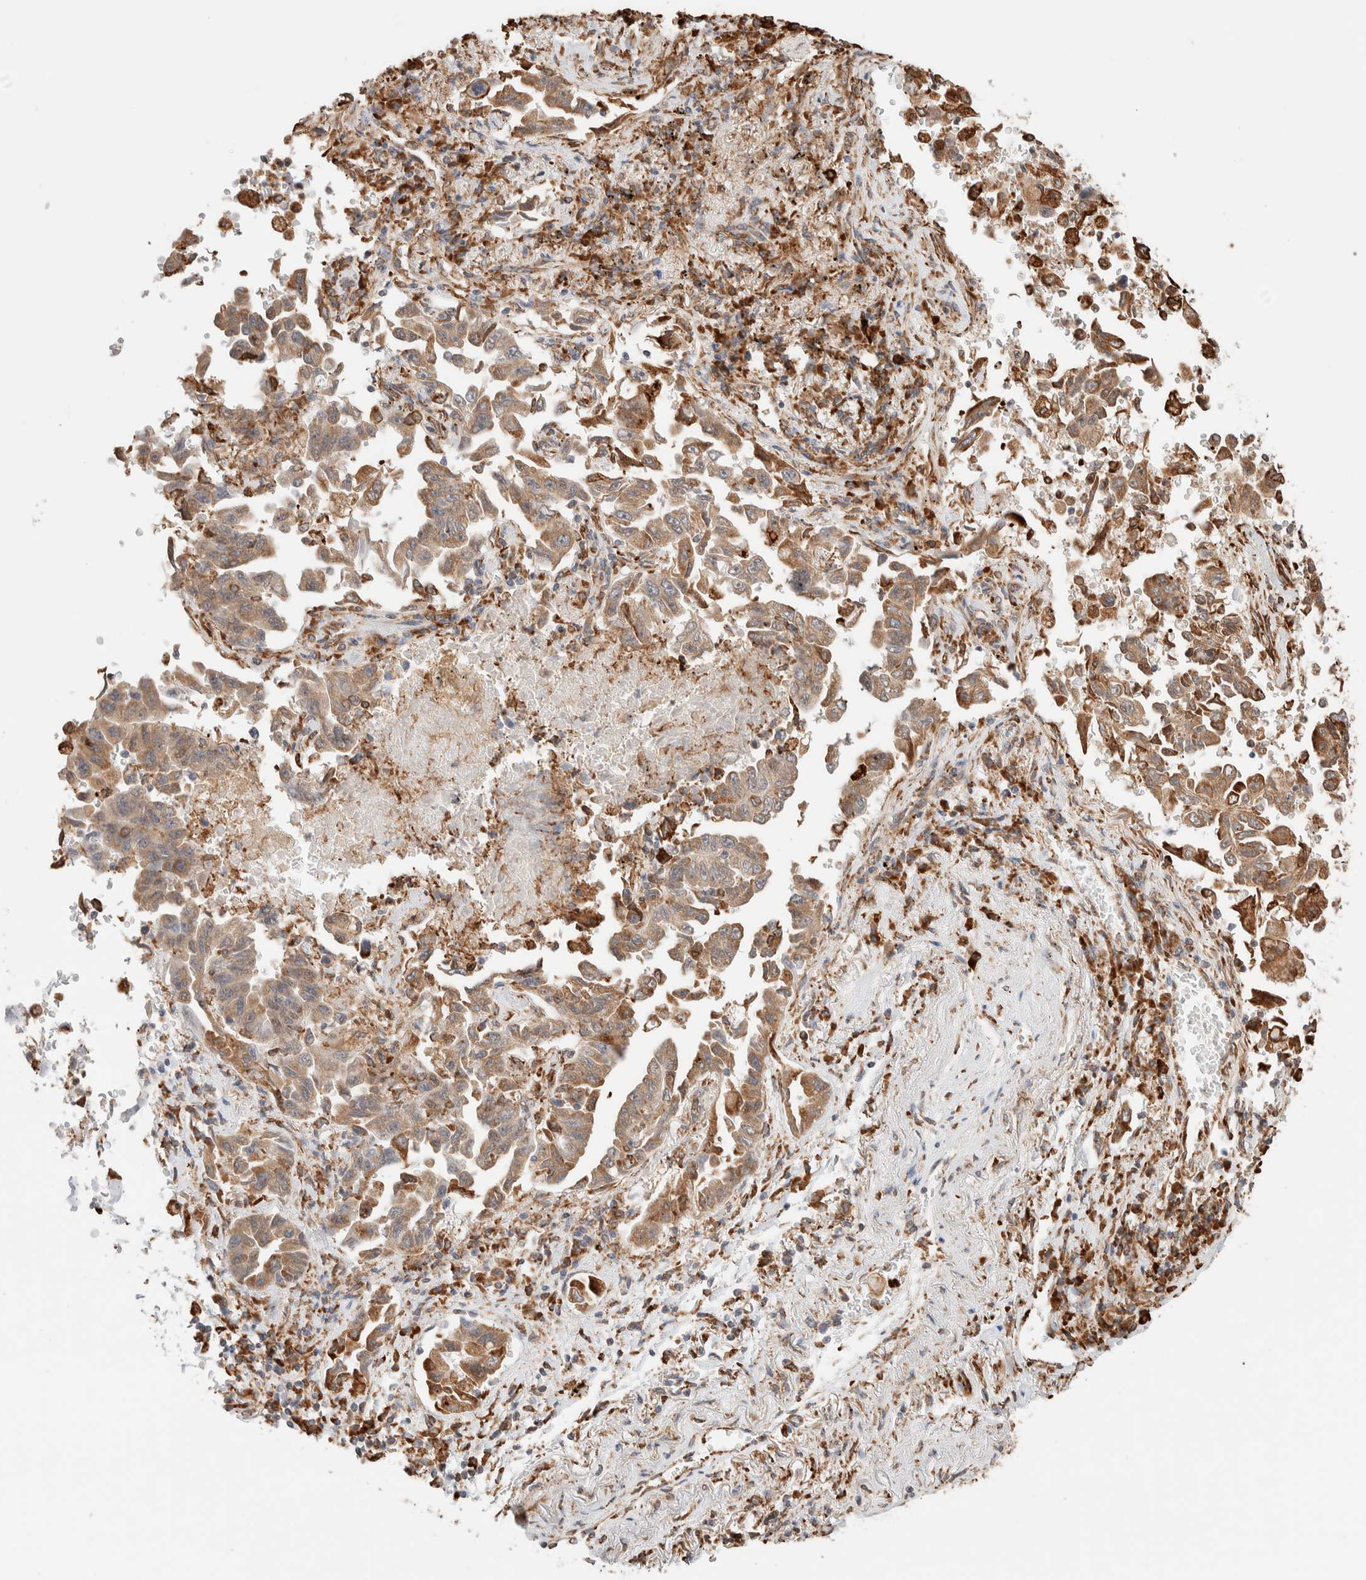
{"staining": {"intensity": "moderate", "quantity": ">75%", "location": "cytoplasmic/membranous"}, "tissue": "lung cancer", "cell_type": "Tumor cells", "image_type": "cancer", "snomed": [{"axis": "morphology", "description": "Adenocarcinoma, NOS"}, {"axis": "topography", "description": "Lung"}], "caption": "IHC of human lung adenocarcinoma shows medium levels of moderate cytoplasmic/membranous positivity in about >75% of tumor cells.", "gene": "INTS1", "patient": {"sex": "female", "age": 51}}